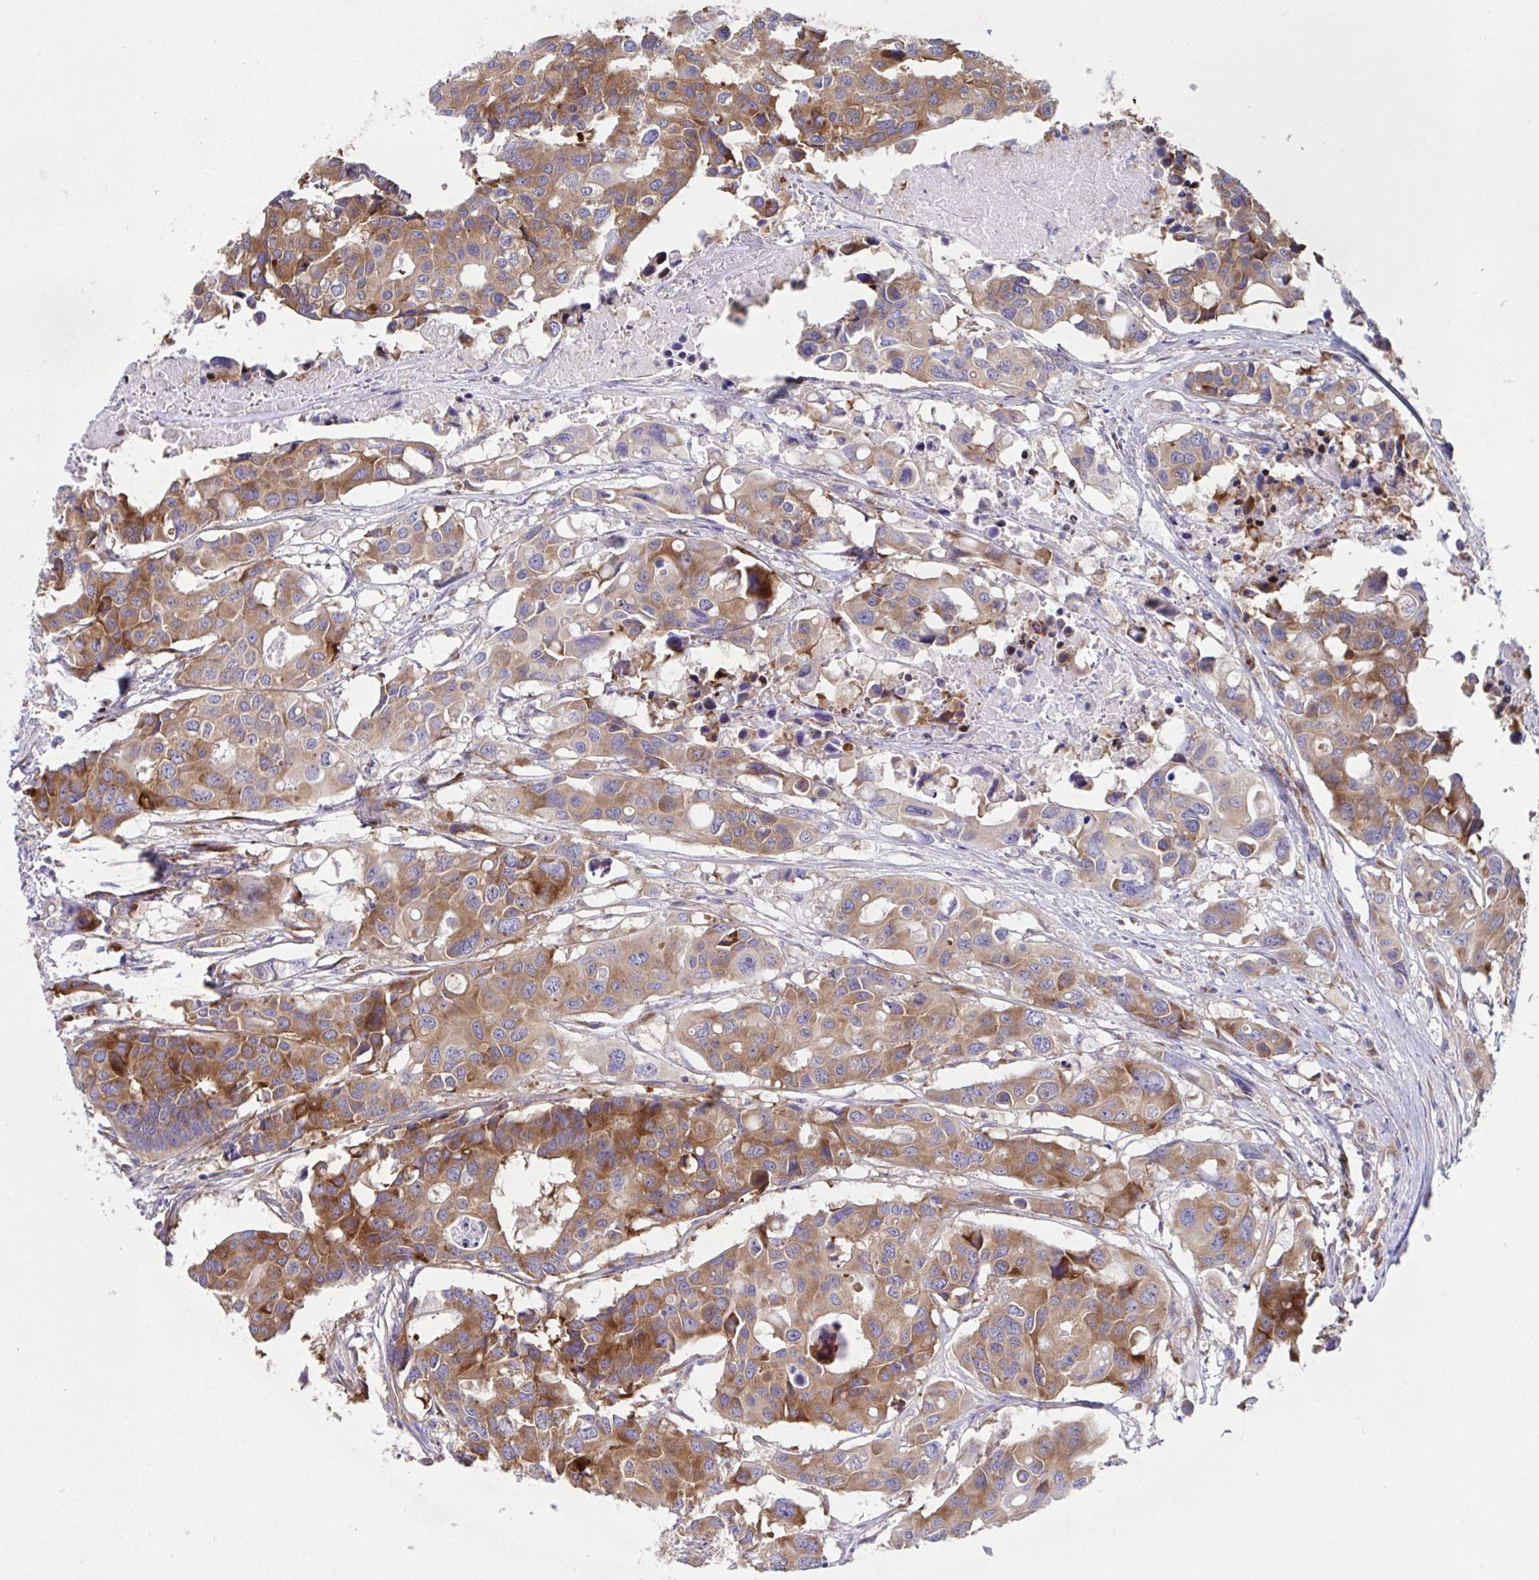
{"staining": {"intensity": "moderate", "quantity": ">75%", "location": "cytoplasmic/membranous"}, "tissue": "colorectal cancer", "cell_type": "Tumor cells", "image_type": "cancer", "snomed": [{"axis": "morphology", "description": "Adenocarcinoma, NOS"}, {"axis": "topography", "description": "Colon"}], "caption": "Moderate cytoplasmic/membranous protein positivity is seen in approximately >75% of tumor cells in colorectal adenocarcinoma. The protein of interest is stained brown, and the nuclei are stained in blue (DAB (3,3'-diaminobenzidine) IHC with brightfield microscopy, high magnification).", "gene": "FAU", "patient": {"sex": "male", "age": 77}}